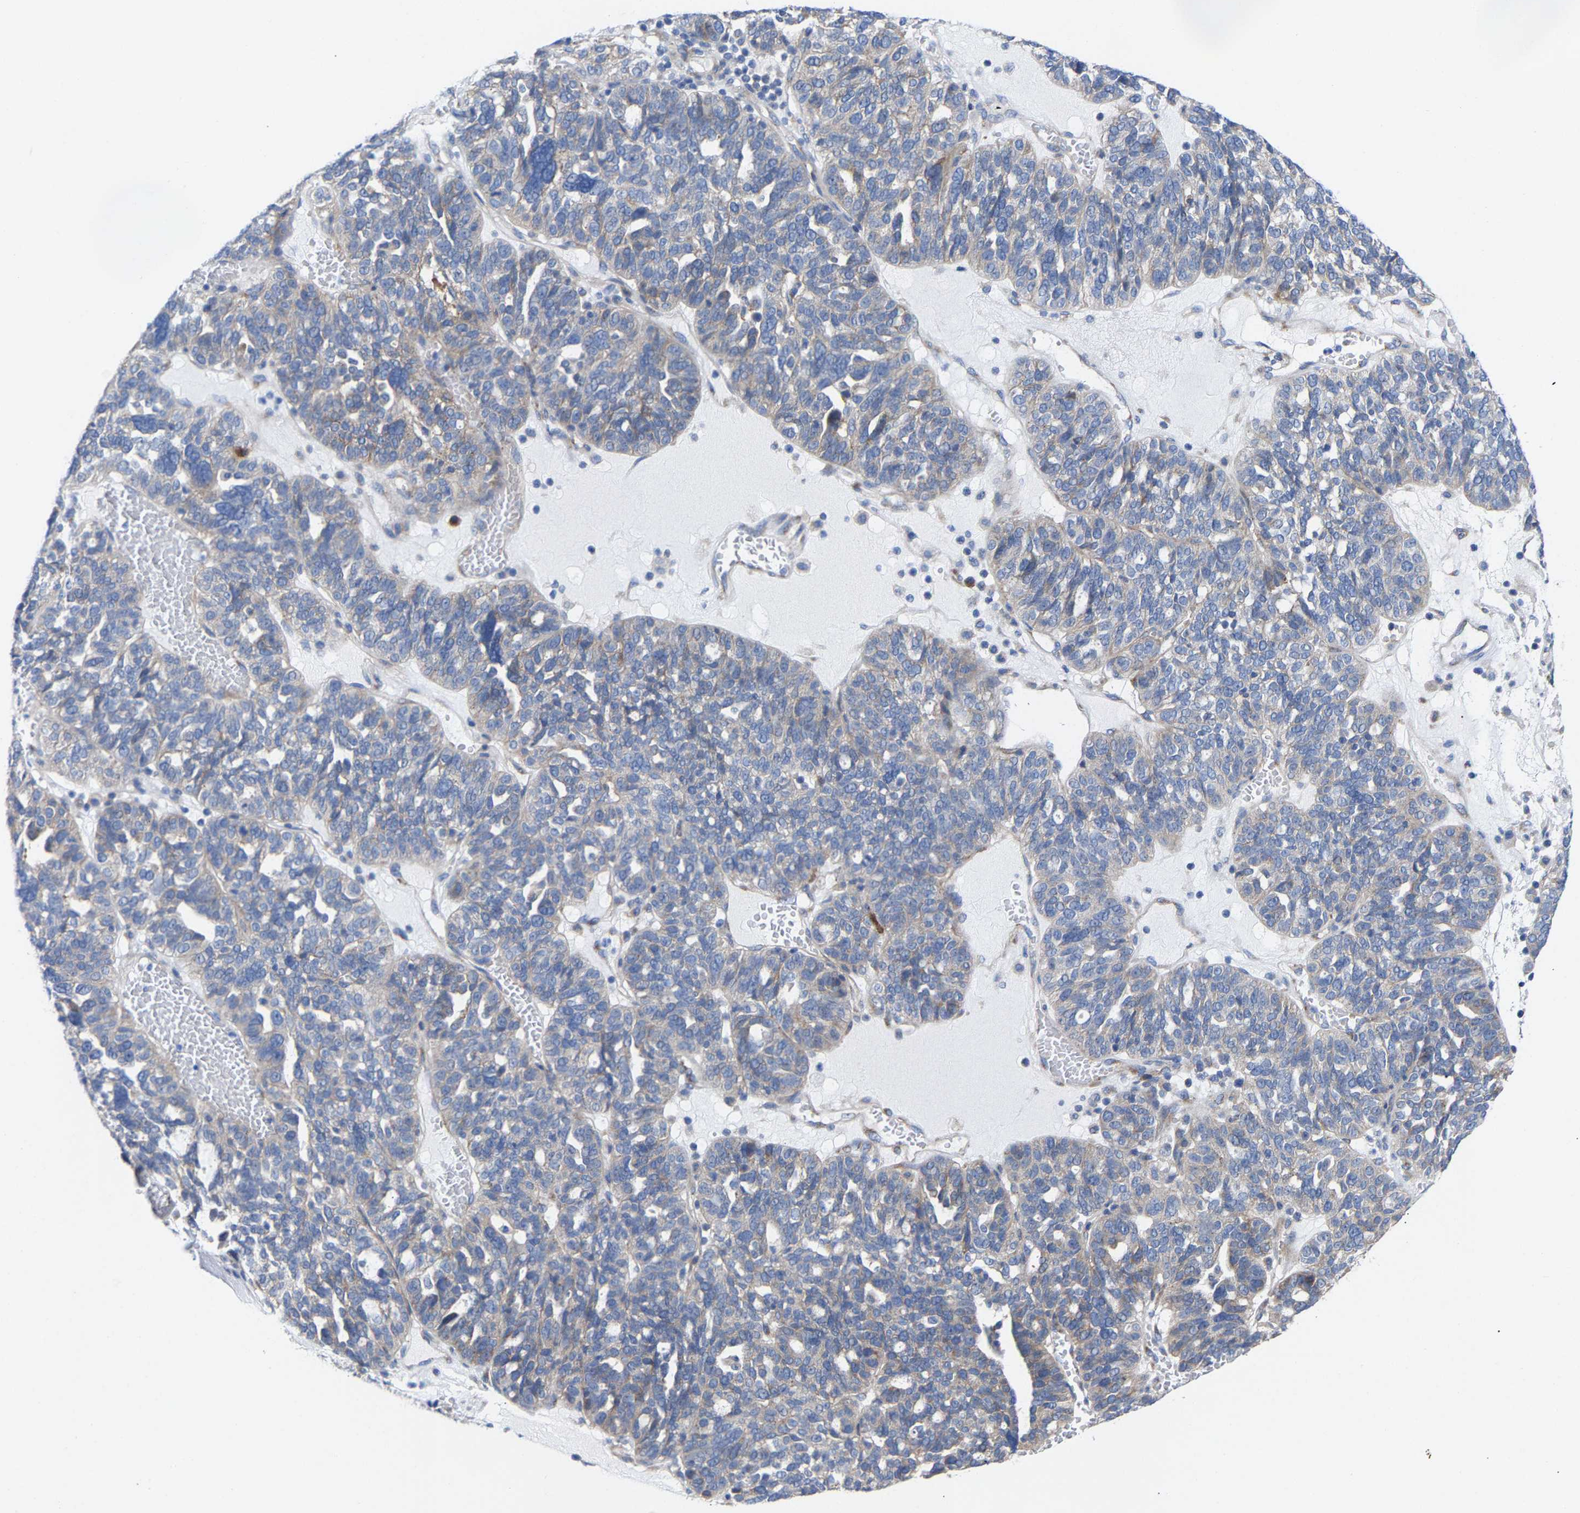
{"staining": {"intensity": "weak", "quantity": "<25%", "location": "cytoplasmic/membranous"}, "tissue": "ovarian cancer", "cell_type": "Tumor cells", "image_type": "cancer", "snomed": [{"axis": "morphology", "description": "Cystadenocarcinoma, serous, NOS"}, {"axis": "topography", "description": "Ovary"}], "caption": "An IHC photomicrograph of ovarian cancer (serous cystadenocarcinoma) is shown. There is no staining in tumor cells of ovarian cancer (serous cystadenocarcinoma).", "gene": "PPP1R15A", "patient": {"sex": "female", "age": 59}}